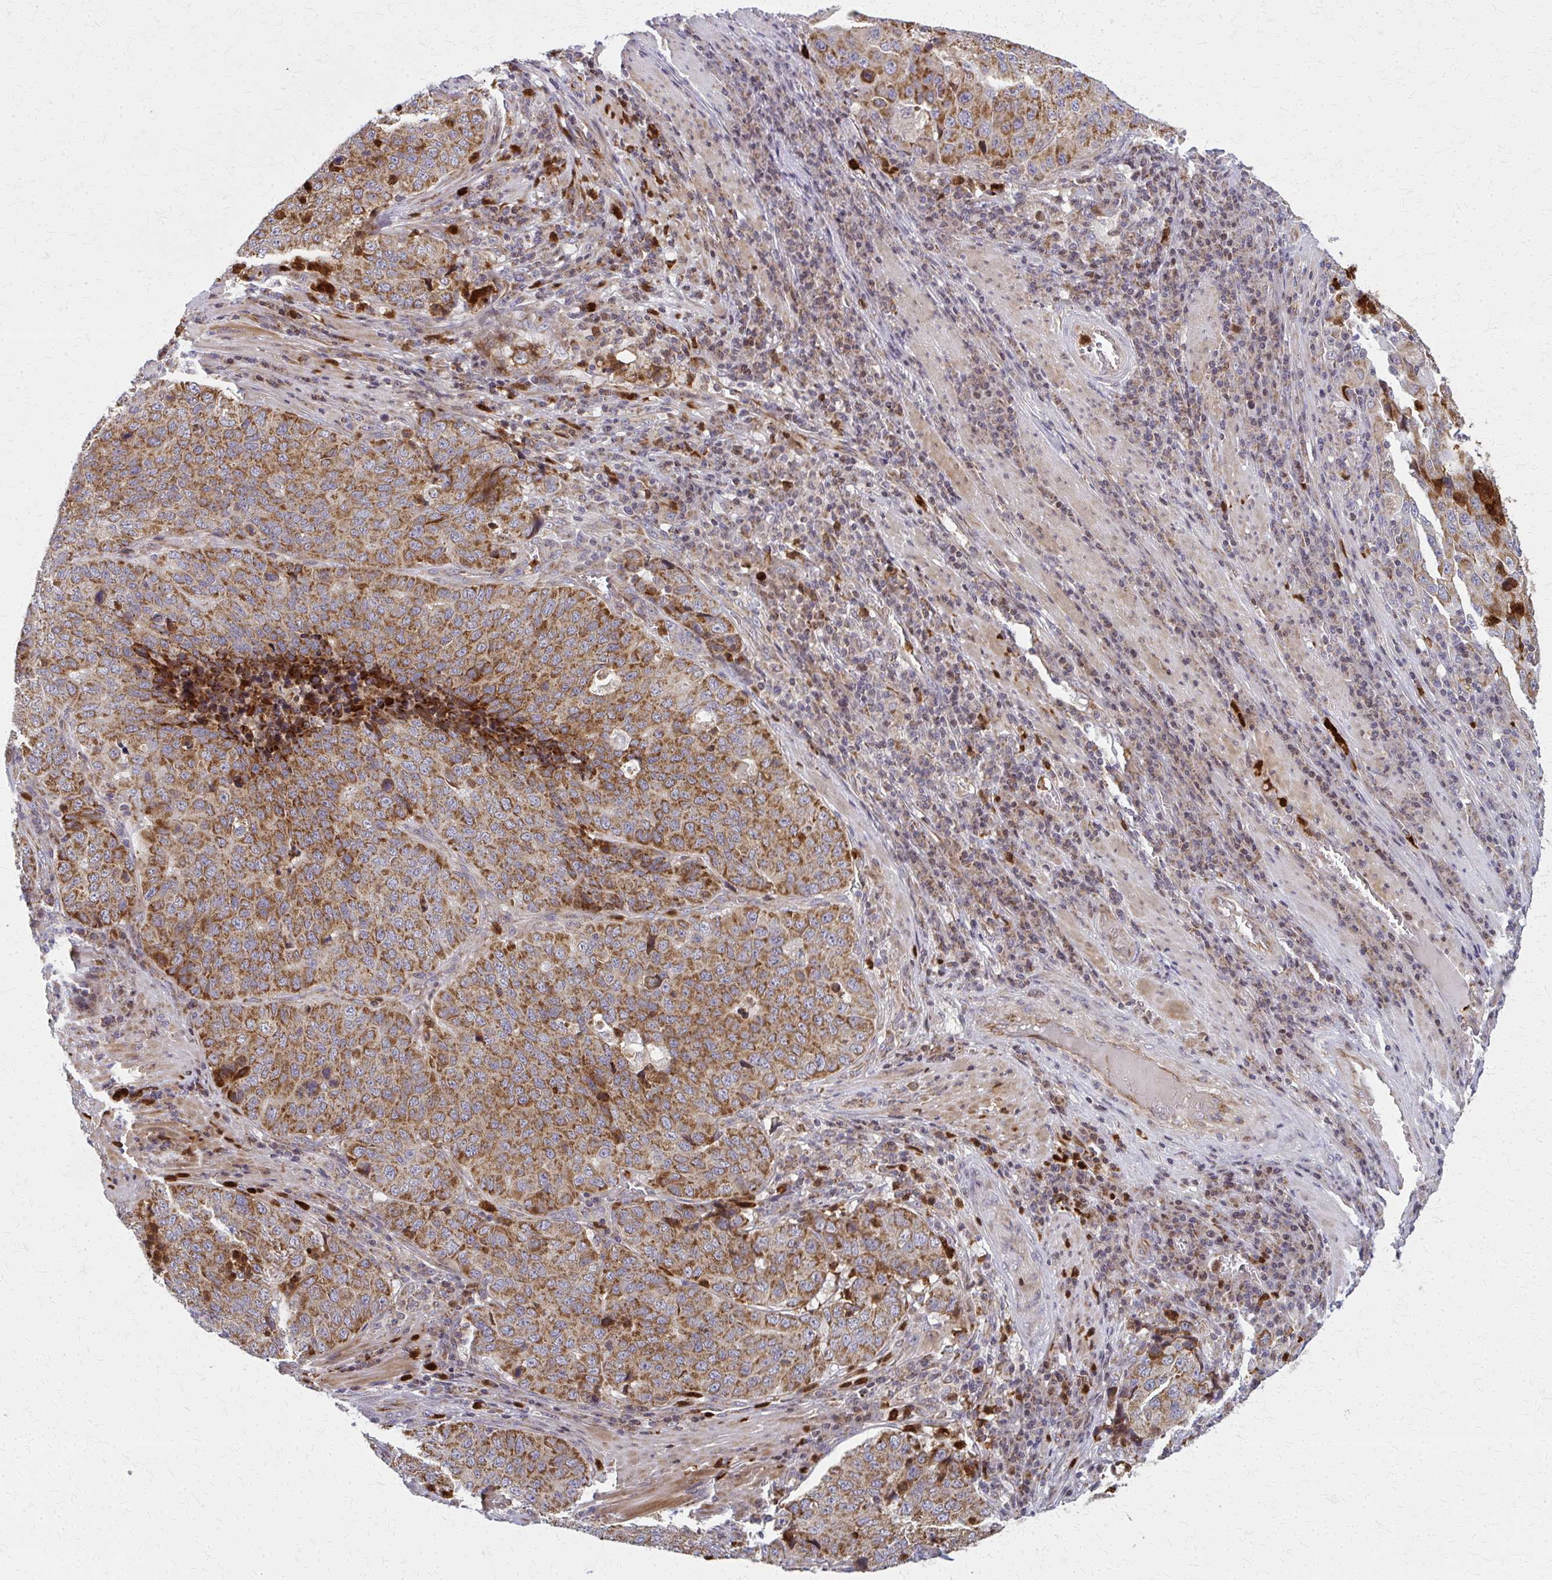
{"staining": {"intensity": "moderate", "quantity": ">75%", "location": "cytoplasmic/membranous"}, "tissue": "stomach cancer", "cell_type": "Tumor cells", "image_type": "cancer", "snomed": [{"axis": "morphology", "description": "Adenocarcinoma, NOS"}, {"axis": "topography", "description": "Stomach"}], "caption": "Adenocarcinoma (stomach) stained for a protein (brown) shows moderate cytoplasmic/membranous positive positivity in about >75% of tumor cells.", "gene": "MCCC1", "patient": {"sex": "male", "age": 71}}